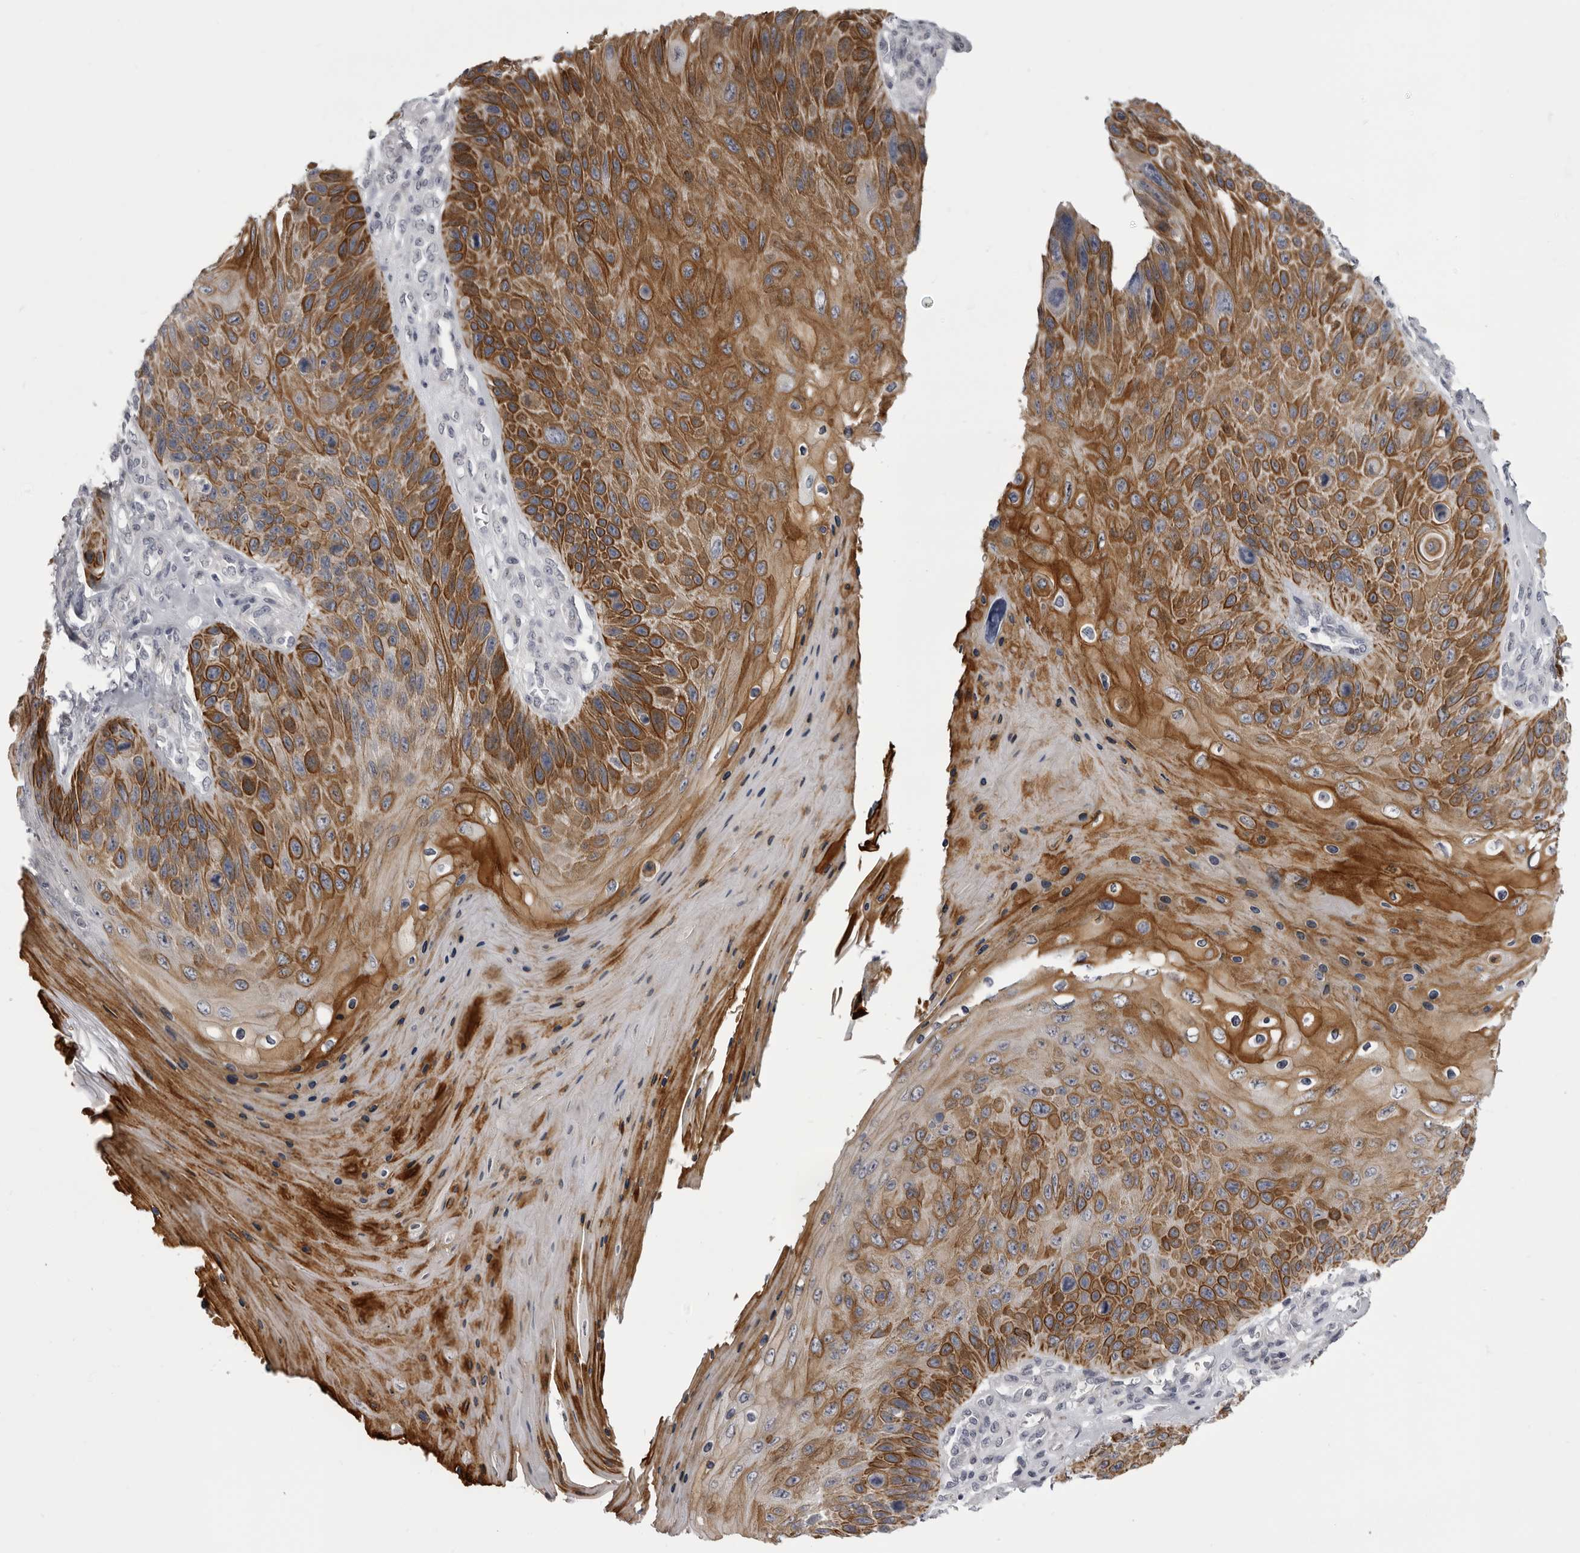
{"staining": {"intensity": "strong", "quantity": ">75%", "location": "cytoplasmic/membranous"}, "tissue": "skin cancer", "cell_type": "Tumor cells", "image_type": "cancer", "snomed": [{"axis": "morphology", "description": "Squamous cell carcinoma, NOS"}, {"axis": "topography", "description": "Skin"}], "caption": "A brown stain shows strong cytoplasmic/membranous expression of a protein in human squamous cell carcinoma (skin) tumor cells. (brown staining indicates protein expression, while blue staining denotes nuclei).", "gene": "EPHA10", "patient": {"sex": "female", "age": 88}}